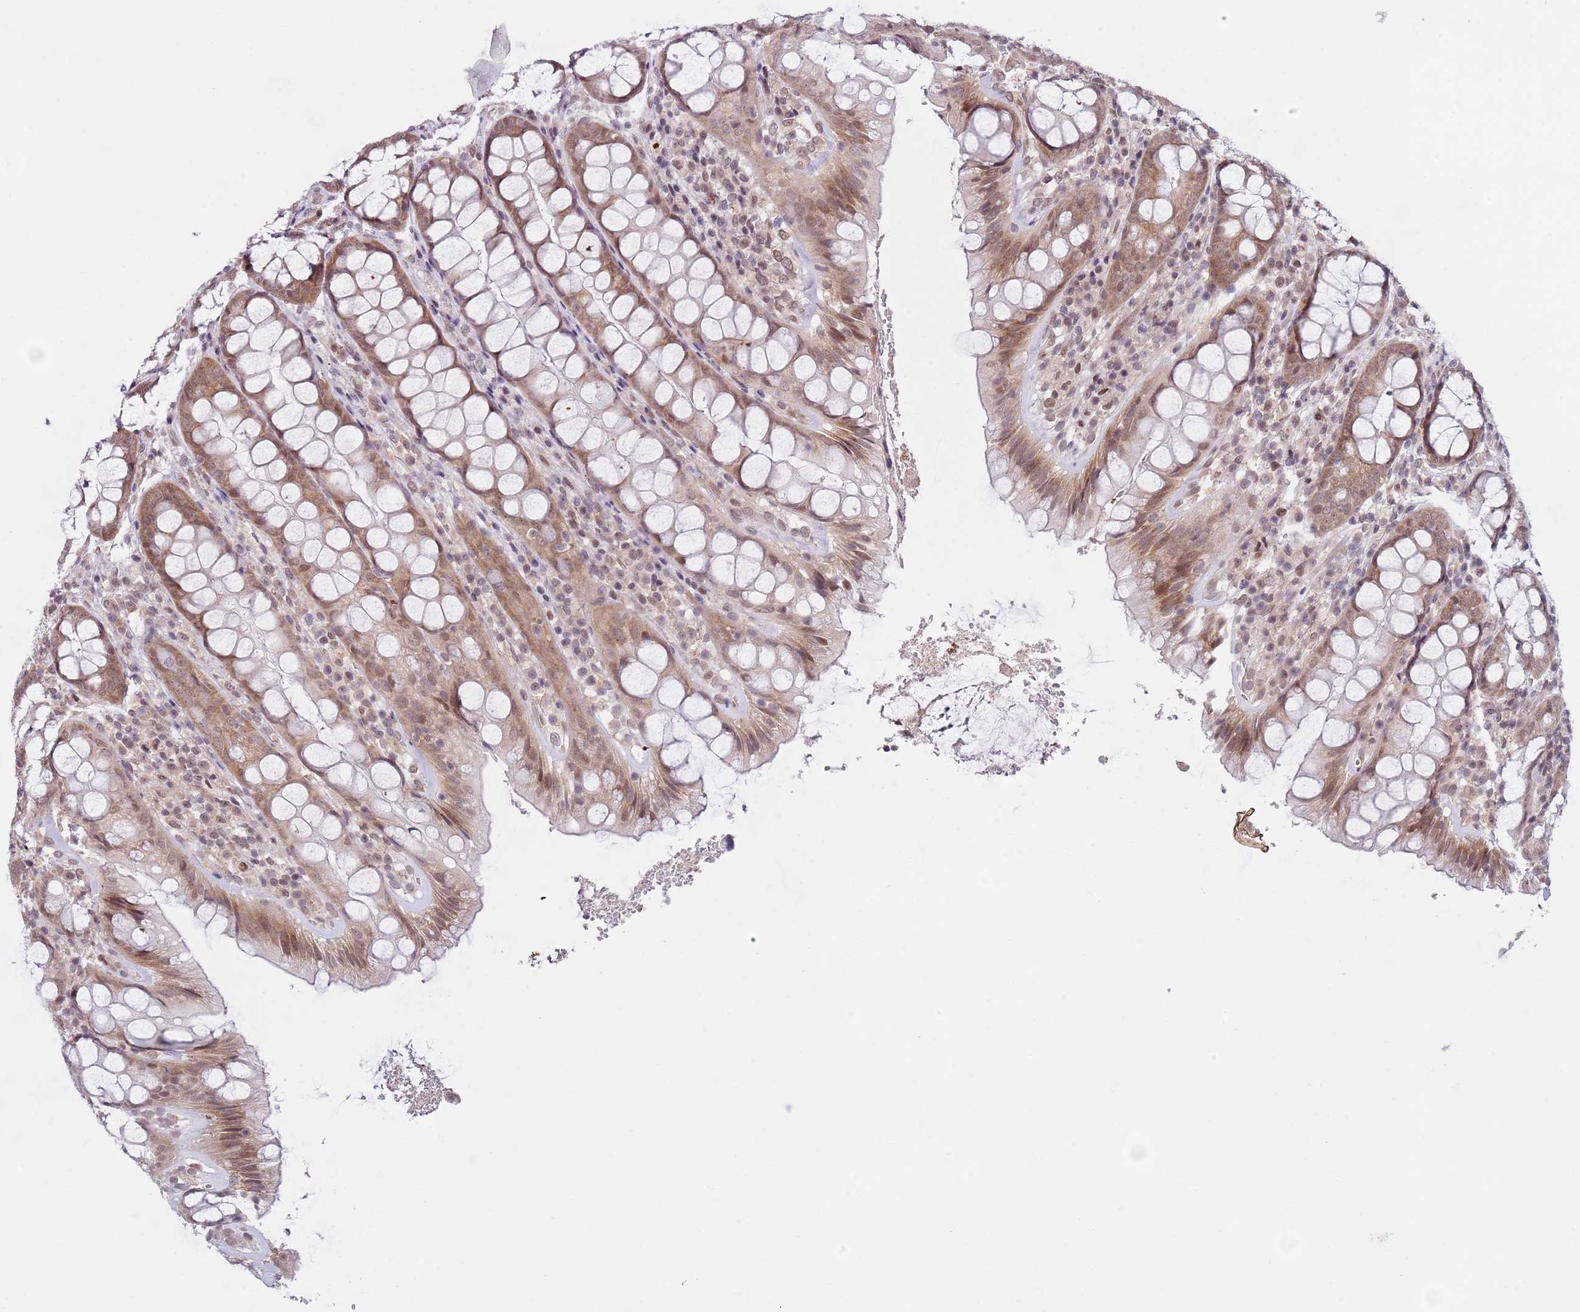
{"staining": {"intensity": "moderate", "quantity": ">75%", "location": "cytoplasmic/membranous,nuclear"}, "tissue": "rectum", "cell_type": "Glandular cells", "image_type": "normal", "snomed": [{"axis": "morphology", "description": "Normal tissue, NOS"}, {"axis": "topography", "description": "Rectum"}], "caption": "IHC photomicrograph of benign human rectum stained for a protein (brown), which shows medium levels of moderate cytoplasmic/membranous,nuclear staining in about >75% of glandular cells.", "gene": "SLC25A32", "patient": {"sex": "male", "age": 83}}